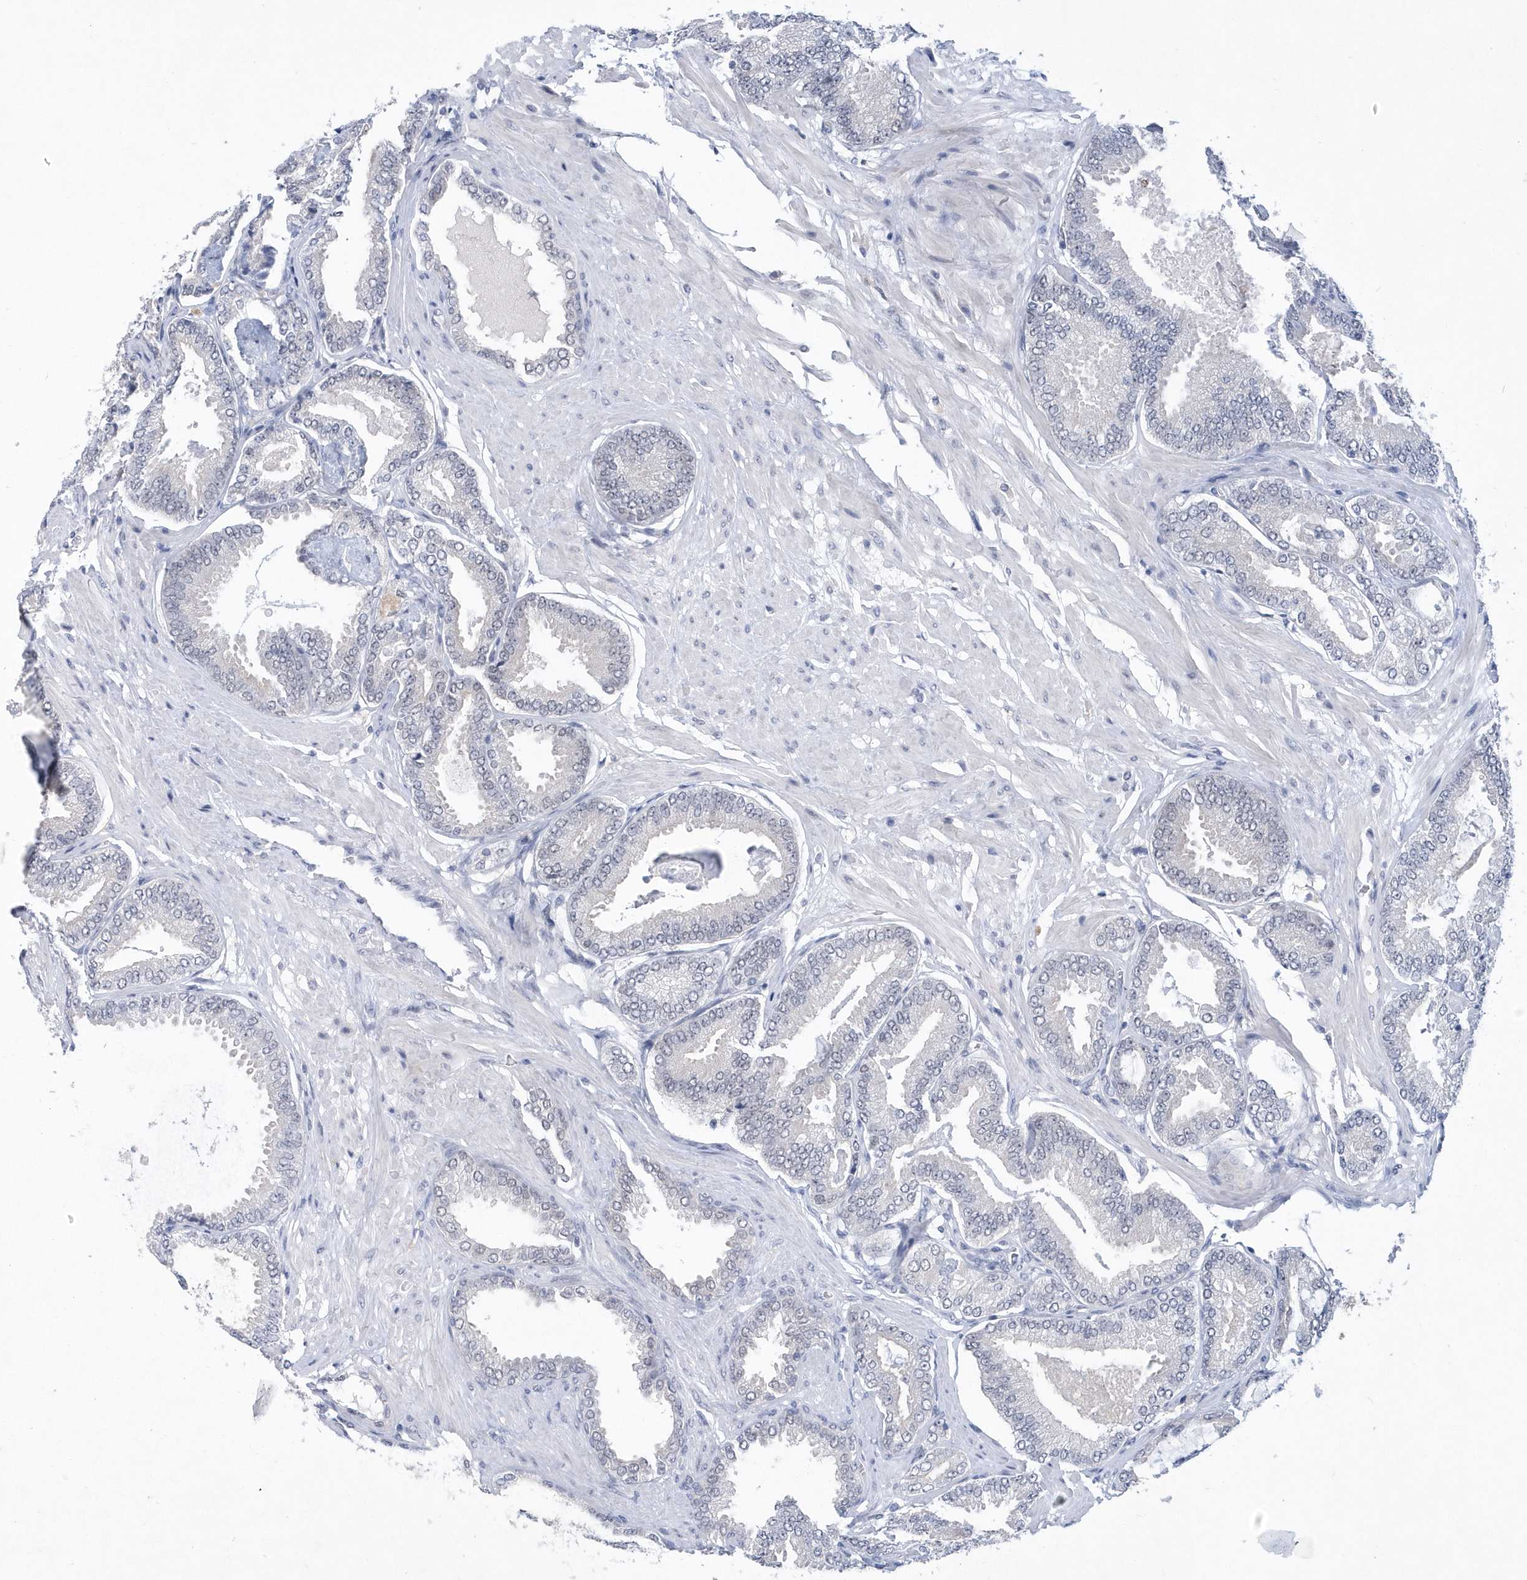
{"staining": {"intensity": "negative", "quantity": "none", "location": "none"}, "tissue": "prostate cancer", "cell_type": "Tumor cells", "image_type": "cancer", "snomed": [{"axis": "morphology", "description": "Adenocarcinoma, Low grade"}, {"axis": "topography", "description": "Prostate"}], "caption": "An image of human prostate cancer (adenocarcinoma (low-grade)) is negative for staining in tumor cells. Brightfield microscopy of IHC stained with DAB (brown) and hematoxylin (blue), captured at high magnification.", "gene": "SRGAP3", "patient": {"sex": "male", "age": 71}}